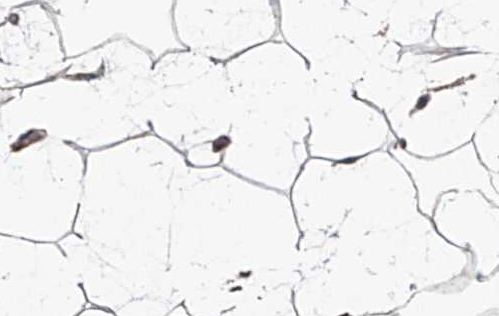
{"staining": {"intensity": "moderate", "quantity": ">75%", "location": "cytoplasmic/membranous"}, "tissue": "adipose tissue", "cell_type": "Adipocytes", "image_type": "normal", "snomed": [{"axis": "morphology", "description": "Normal tissue, NOS"}, {"axis": "topography", "description": "Breast"}], "caption": "A photomicrograph of adipose tissue stained for a protein reveals moderate cytoplasmic/membranous brown staining in adipocytes. (Brightfield microscopy of DAB IHC at high magnification).", "gene": "USP47", "patient": {"sex": "female", "age": 23}}